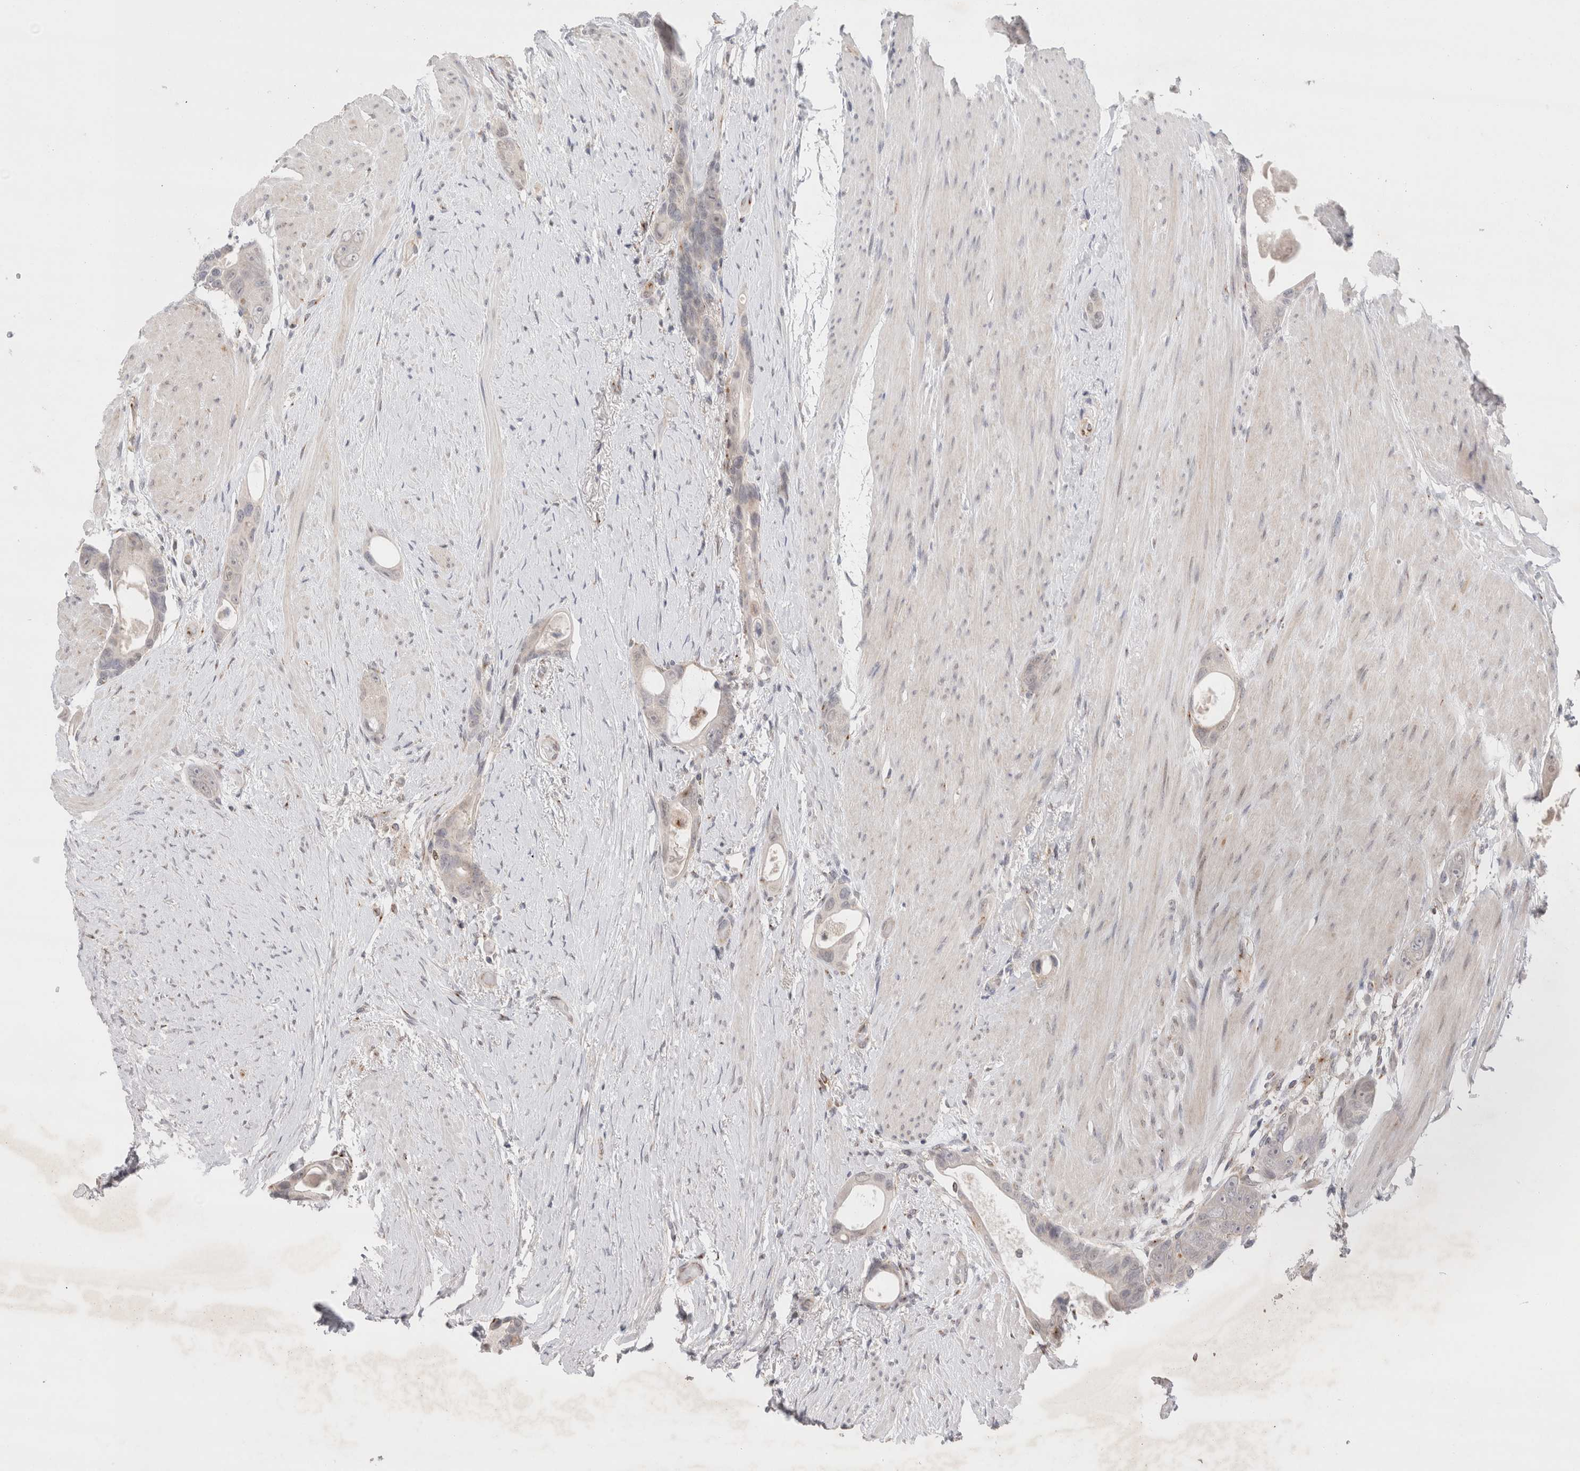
{"staining": {"intensity": "negative", "quantity": "none", "location": "none"}, "tissue": "colorectal cancer", "cell_type": "Tumor cells", "image_type": "cancer", "snomed": [{"axis": "morphology", "description": "Adenocarcinoma, NOS"}, {"axis": "topography", "description": "Rectum"}], "caption": "Immunohistochemical staining of human colorectal cancer exhibits no significant expression in tumor cells.", "gene": "BICD2", "patient": {"sex": "male", "age": 51}}